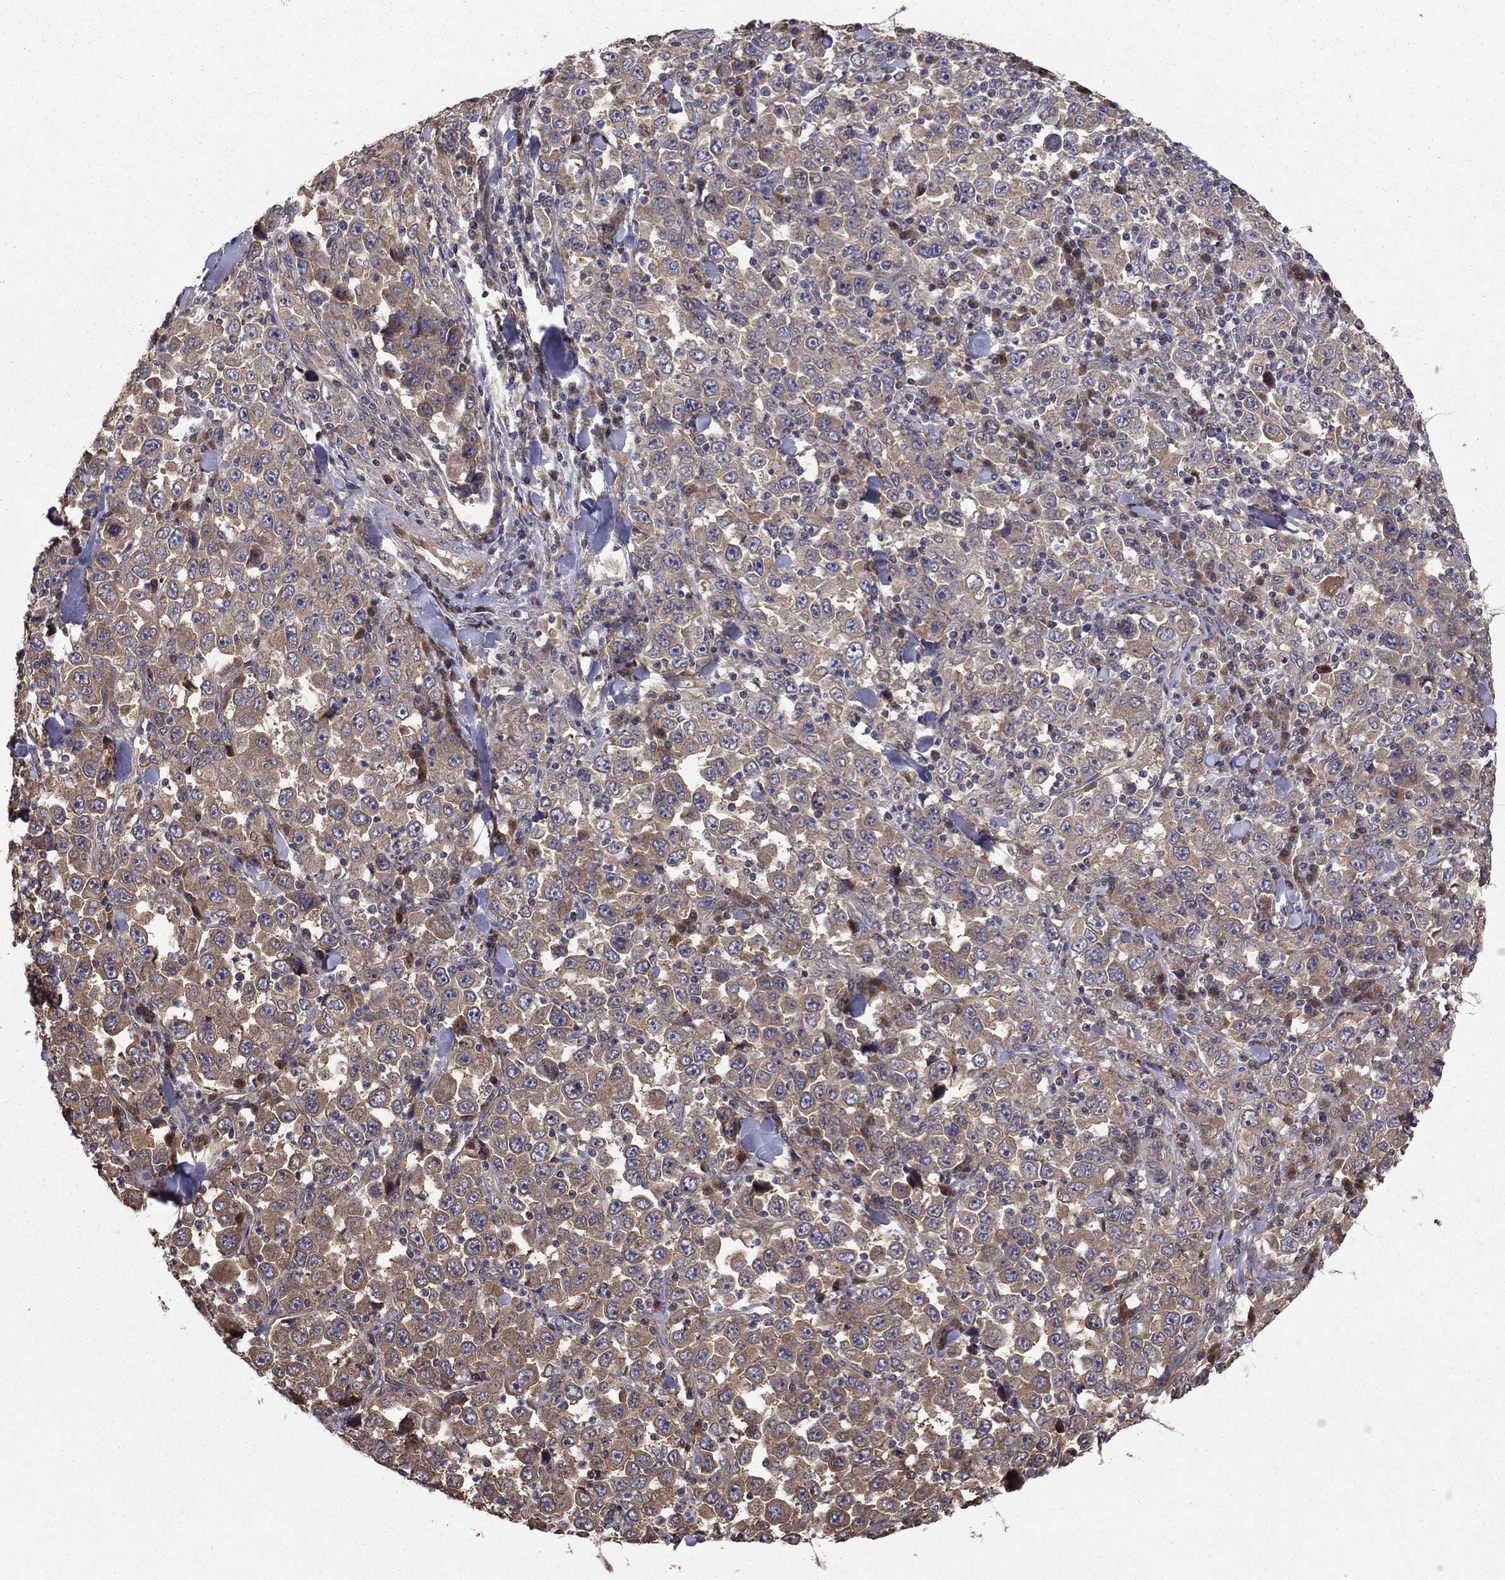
{"staining": {"intensity": "moderate", "quantity": "<25%", "location": "cytoplasmic/membranous"}, "tissue": "stomach cancer", "cell_type": "Tumor cells", "image_type": "cancer", "snomed": [{"axis": "morphology", "description": "Normal tissue, NOS"}, {"axis": "morphology", "description": "Adenocarcinoma, NOS"}, {"axis": "topography", "description": "Stomach, upper"}, {"axis": "topography", "description": "Stomach"}], "caption": "Protein expression analysis of stomach cancer (adenocarcinoma) shows moderate cytoplasmic/membranous positivity in about <25% of tumor cells.", "gene": "BABAM2", "patient": {"sex": "male", "age": 59}}